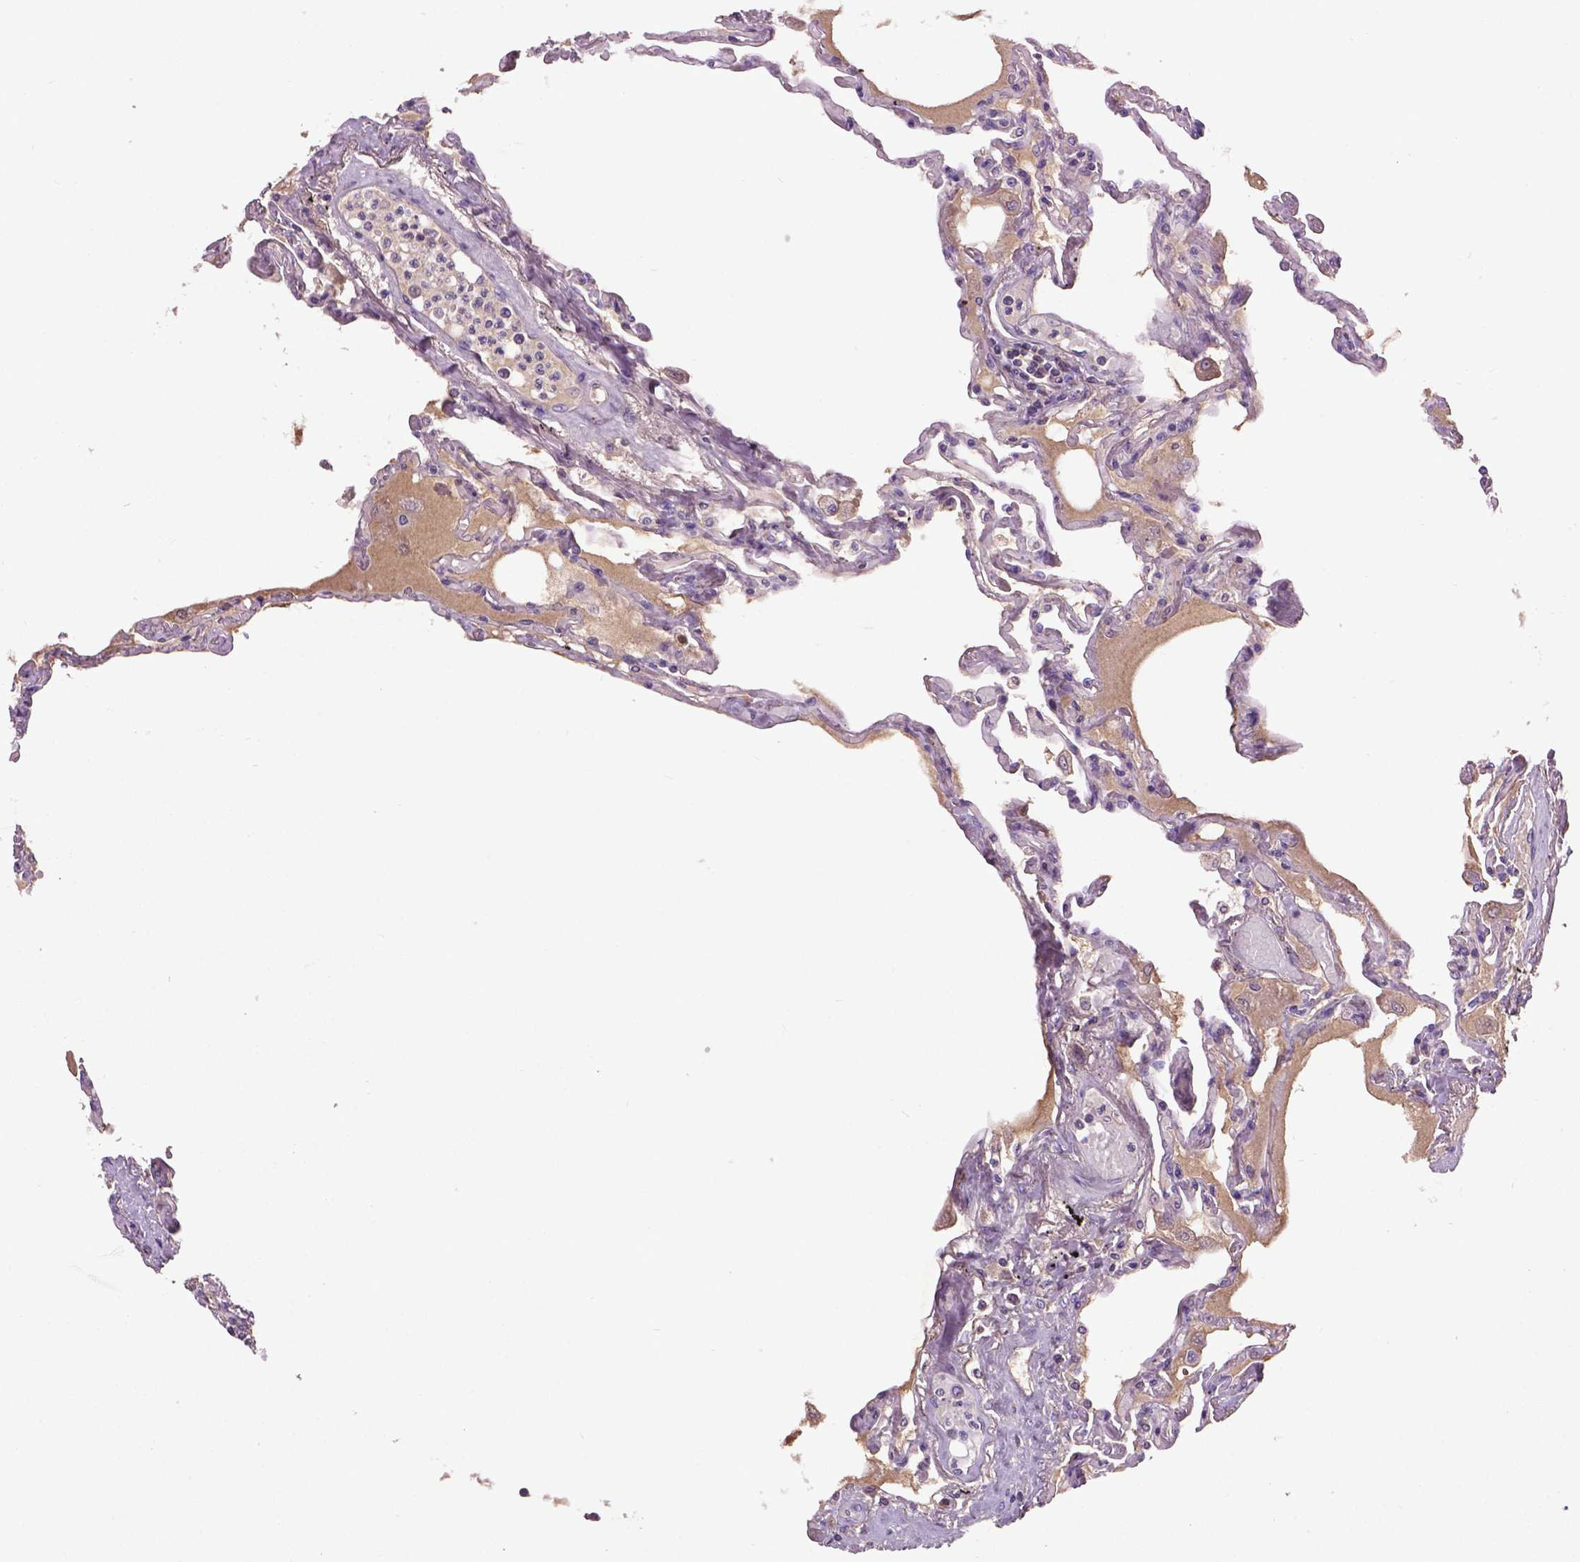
{"staining": {"intensity": "negative", "quantity": "none", "location": "none"}, "tissue": "lung", "cell_type": "Alveolar cells", "image_type": "normal", "snomed": [{"axis": "morphology", "description": "Normal tissue, NOS"}, {"axis": "morphology", "description": "Adenocarcinoma, NOS"}, {"axis": "topography", "description": "Cartilage tissue"}, {"axis": "topography", "description": "Lung"}], "caption": "An image of lung stained for a protein reveals no brown staining in alveolar cells. (DAB immunohistochemistry, high magnification).", "gene": "SOX17", "patient": {"sex": "female", "age": 67}}